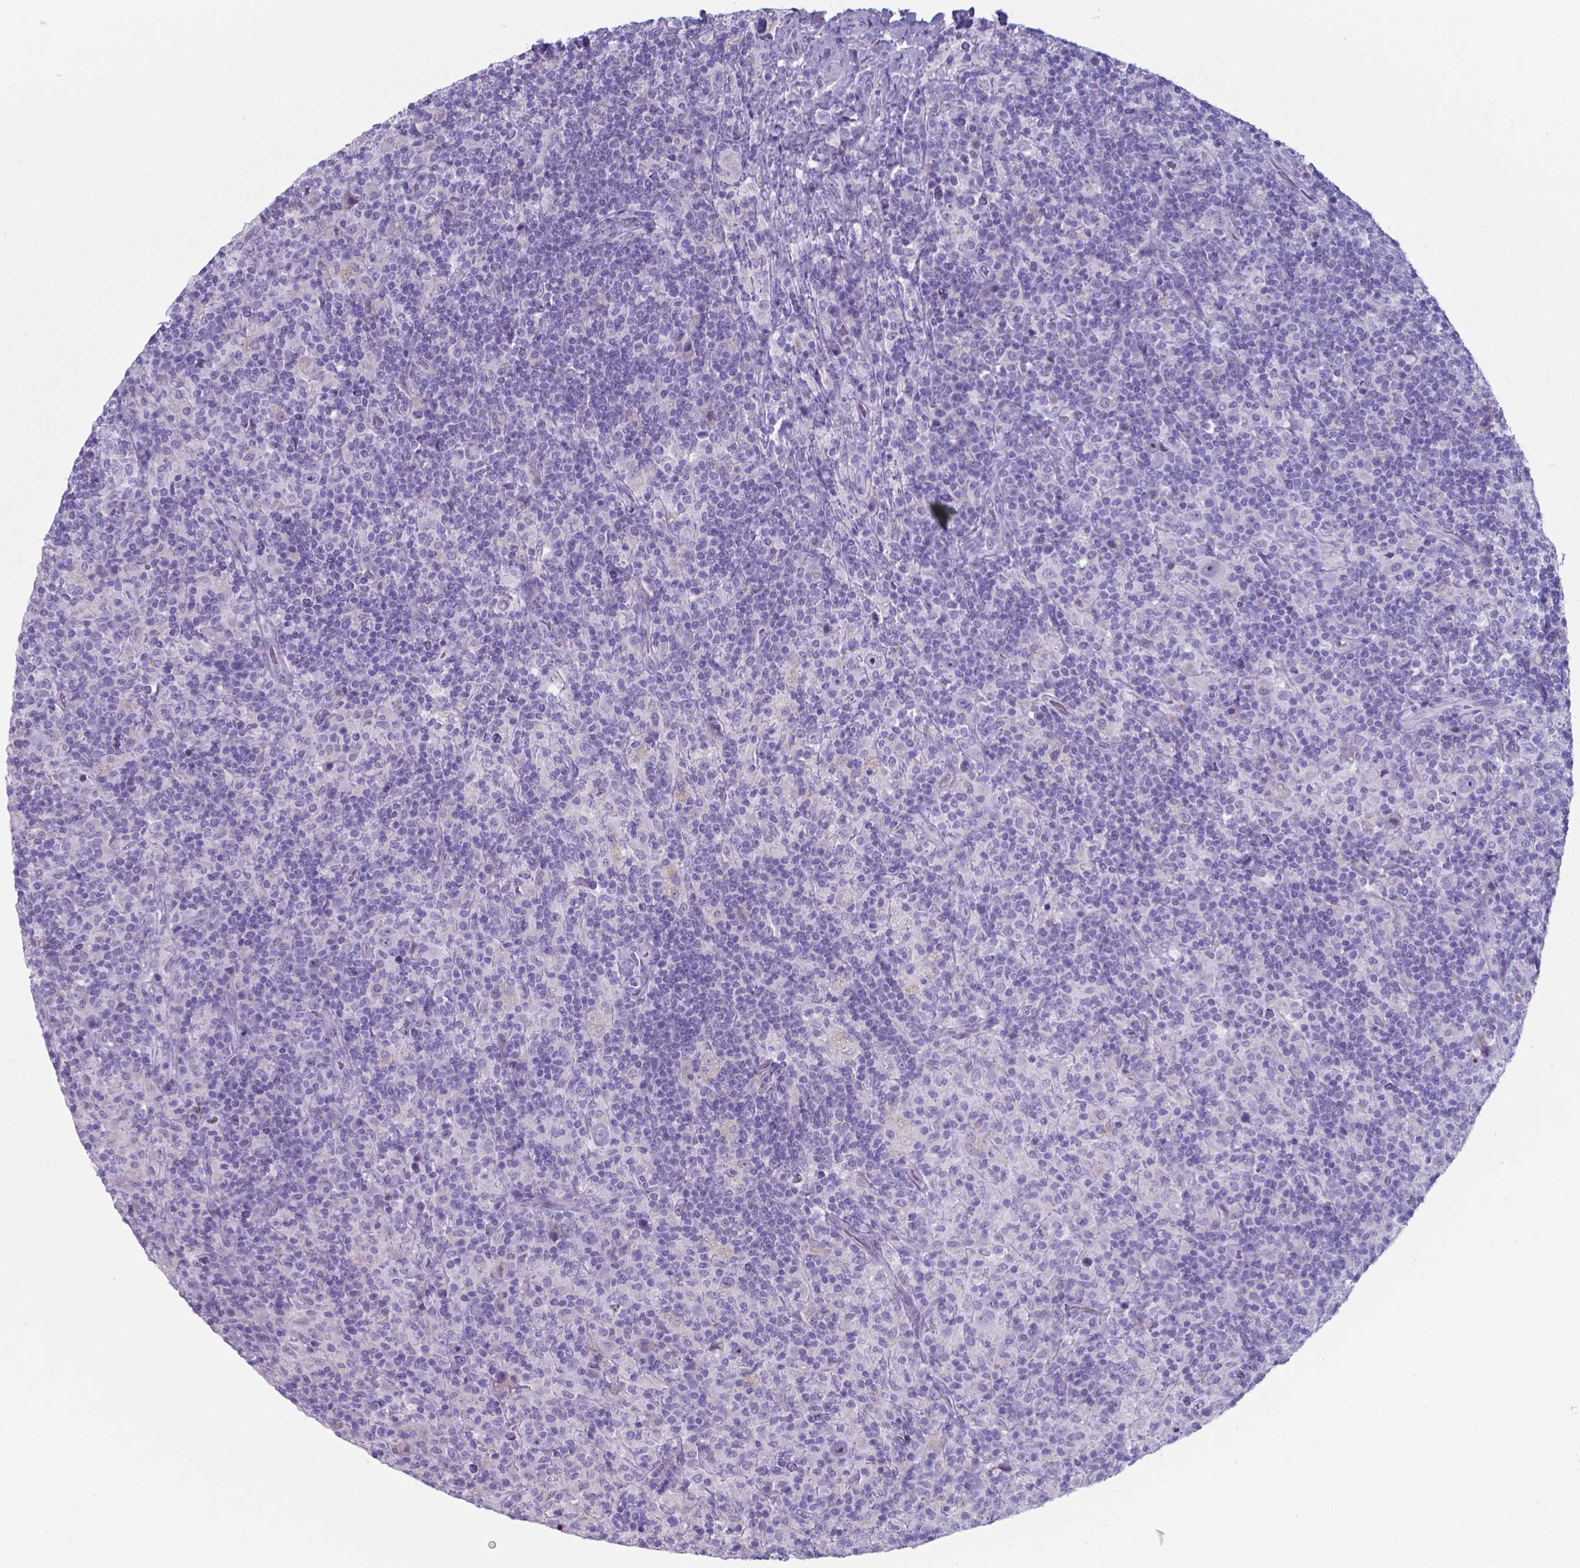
{"staining": {"intensity": "negative", "quantity": "none", "location": "none"}, "tissue": "lymphoma", "cell_type": "Tumor cells", "image_type": "cancer", "snomed": [{"axis": "morphology", "description": "Hodgkin's disease, NOS"}, {"axis": "topography", "description": "Lymph node"}], "caption": "Immunohistochemical staining of human Hodgkin's disease displays no significant positivity in tumor cells.", "gene": "AP5B1", "patient": {"sex": "male", "age": 70}}